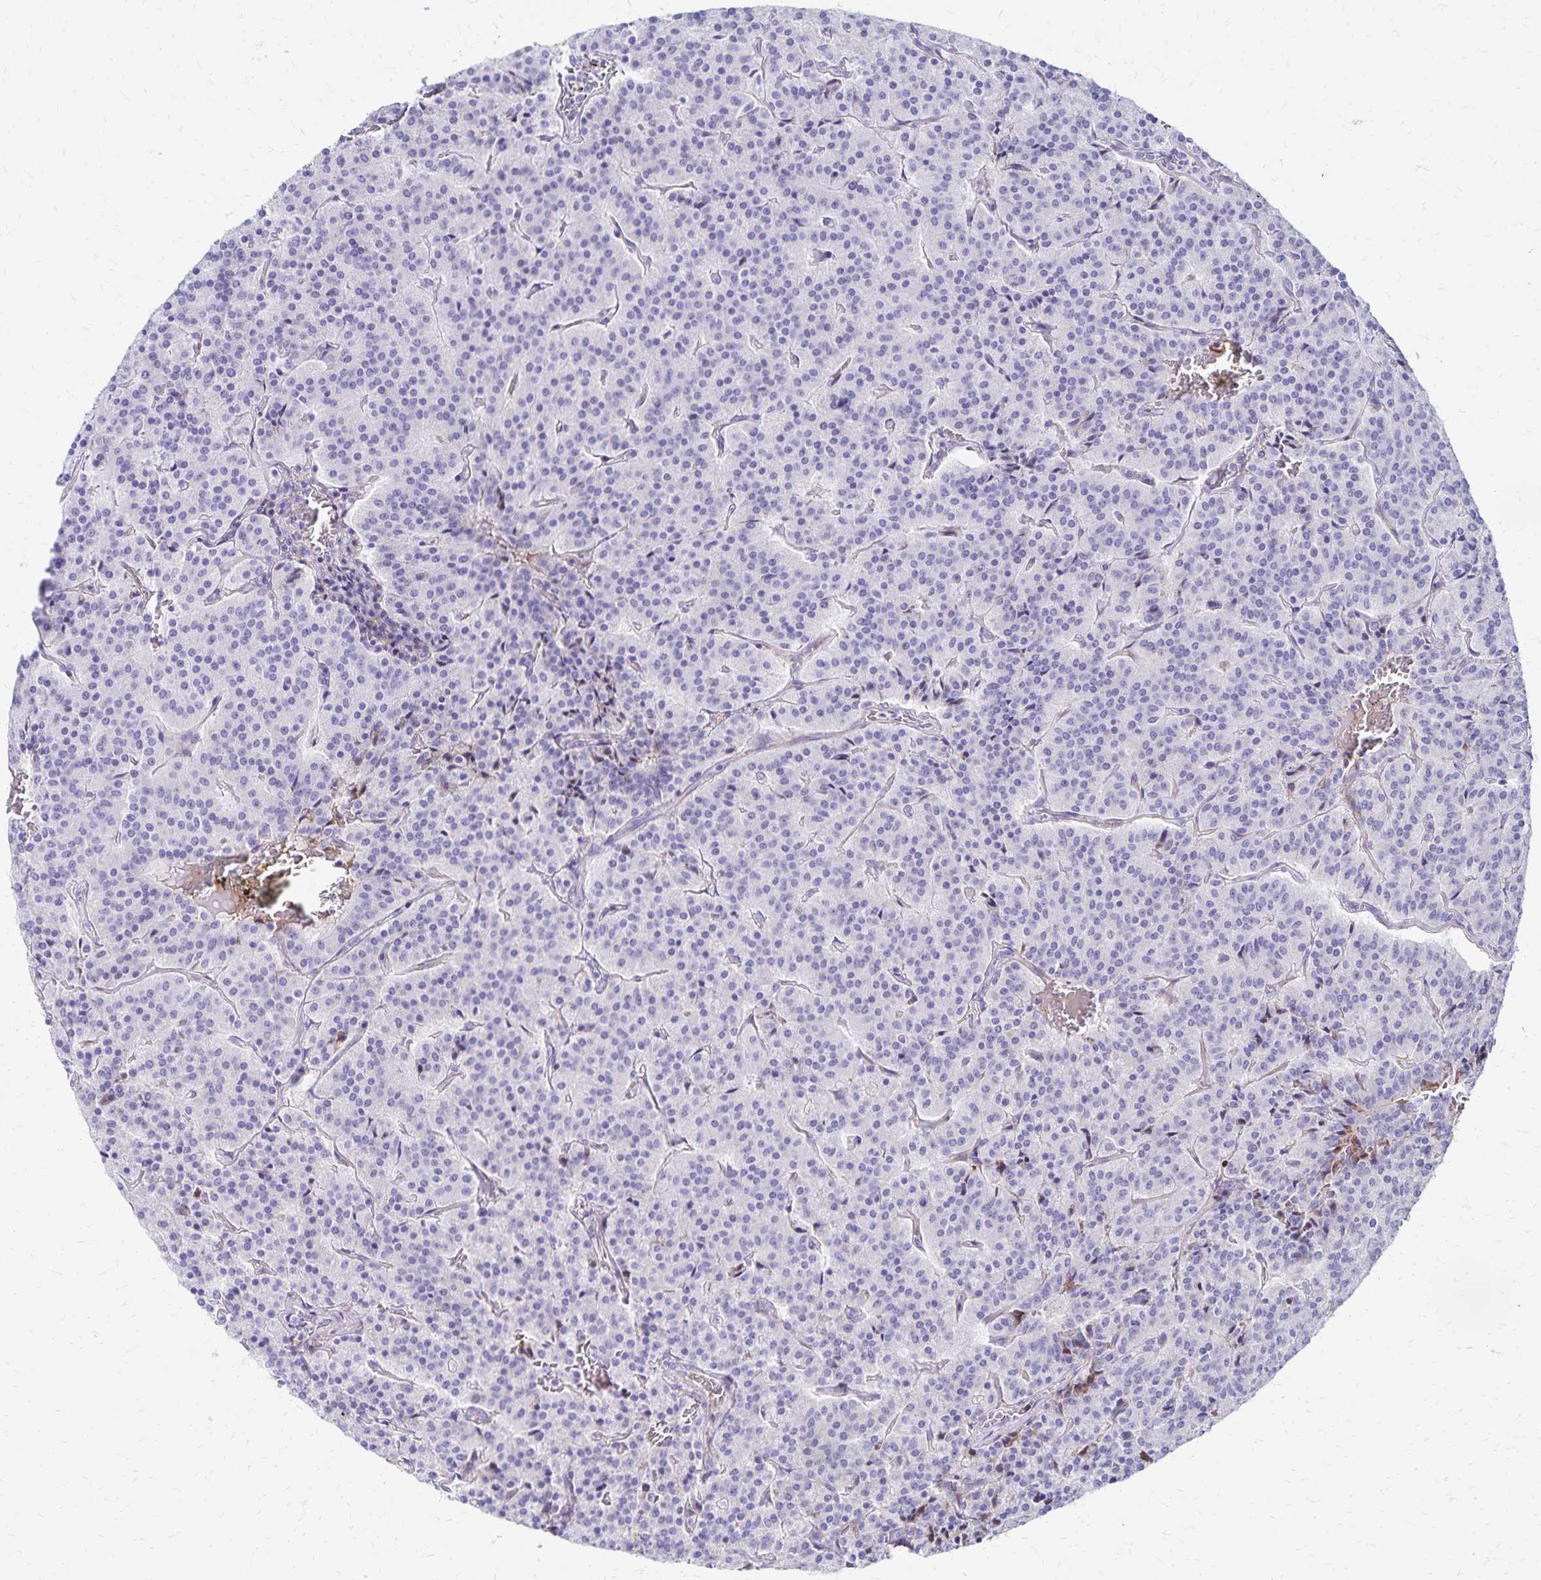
{"staining": {"intensity": "negative", "quantity": "none", "location": "none"}, "tissue": "carcinoid", "cell_type": "Tumor cells", "image_type": "cancer", "snomed": [{"axis": "morphology", "description": "Carcinoid, malignant, NOS"}, {"axis": "topography", "description": "Lung"}], "caption": "Immunohistochemical staining of human malignant carcinoid demonstrates no significant expression in tumor cells.", "gene": "NECAP1", "patient": {"sex": "male", "age": 70}}